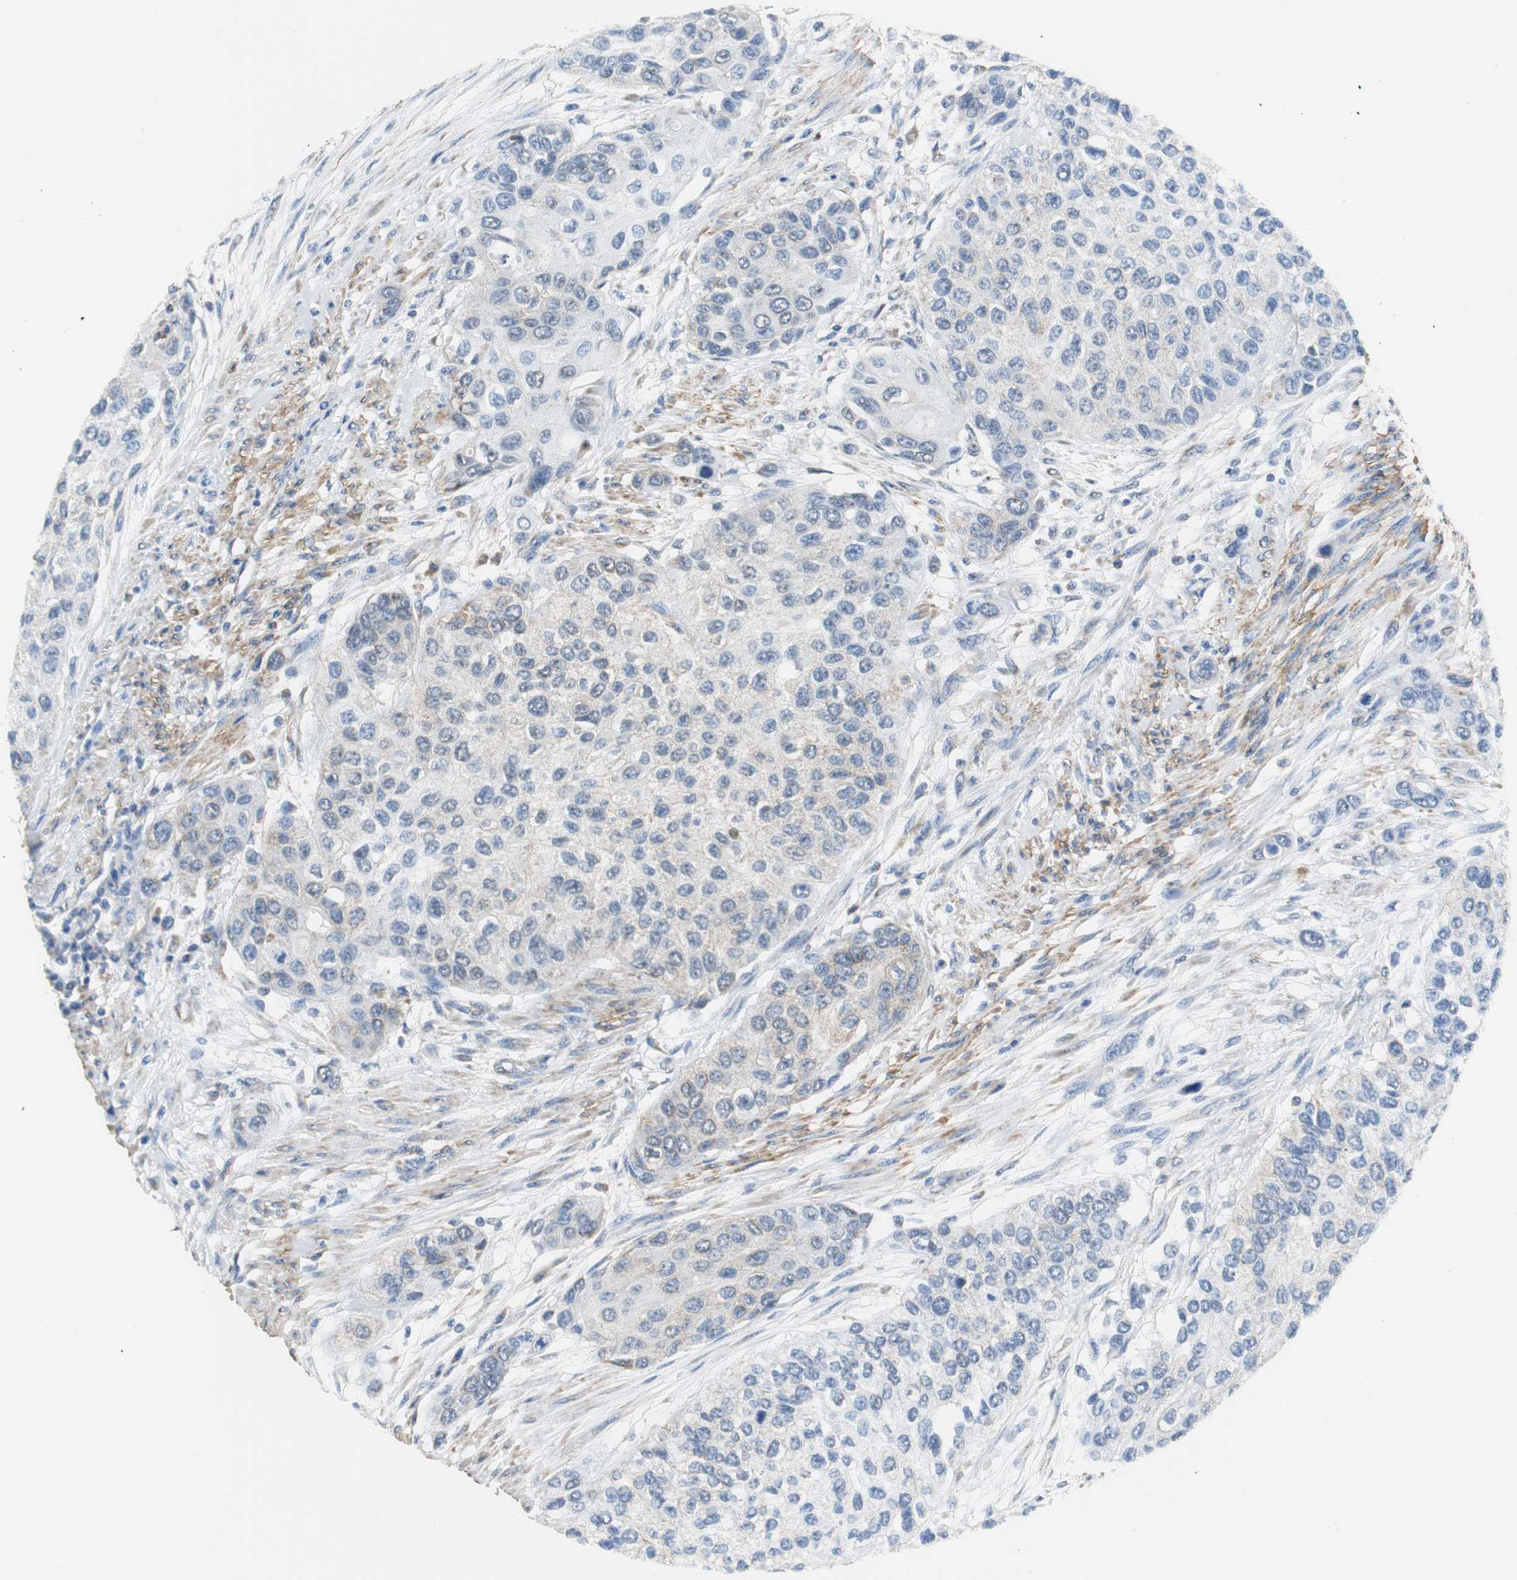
{"staining": {"intensity": "negative", "quantity": "none", "location": "none"}, "tissue": "urothelial cancer", "cell_type": "Tumor cells", "image_type": "cancer", "snomed": [{"axis": "morphology", "description": "Urothelial carcinoma, High grade"}, {"axis": "topography", "description": "Urinary bladder"}], "caption": "Urothelial carcinoma (high-grade) was stained to show a protein in brown. There is no significant expression in tumor cells.", "gene": "NNT", "patient": {"sex": "female", "age": 56}}